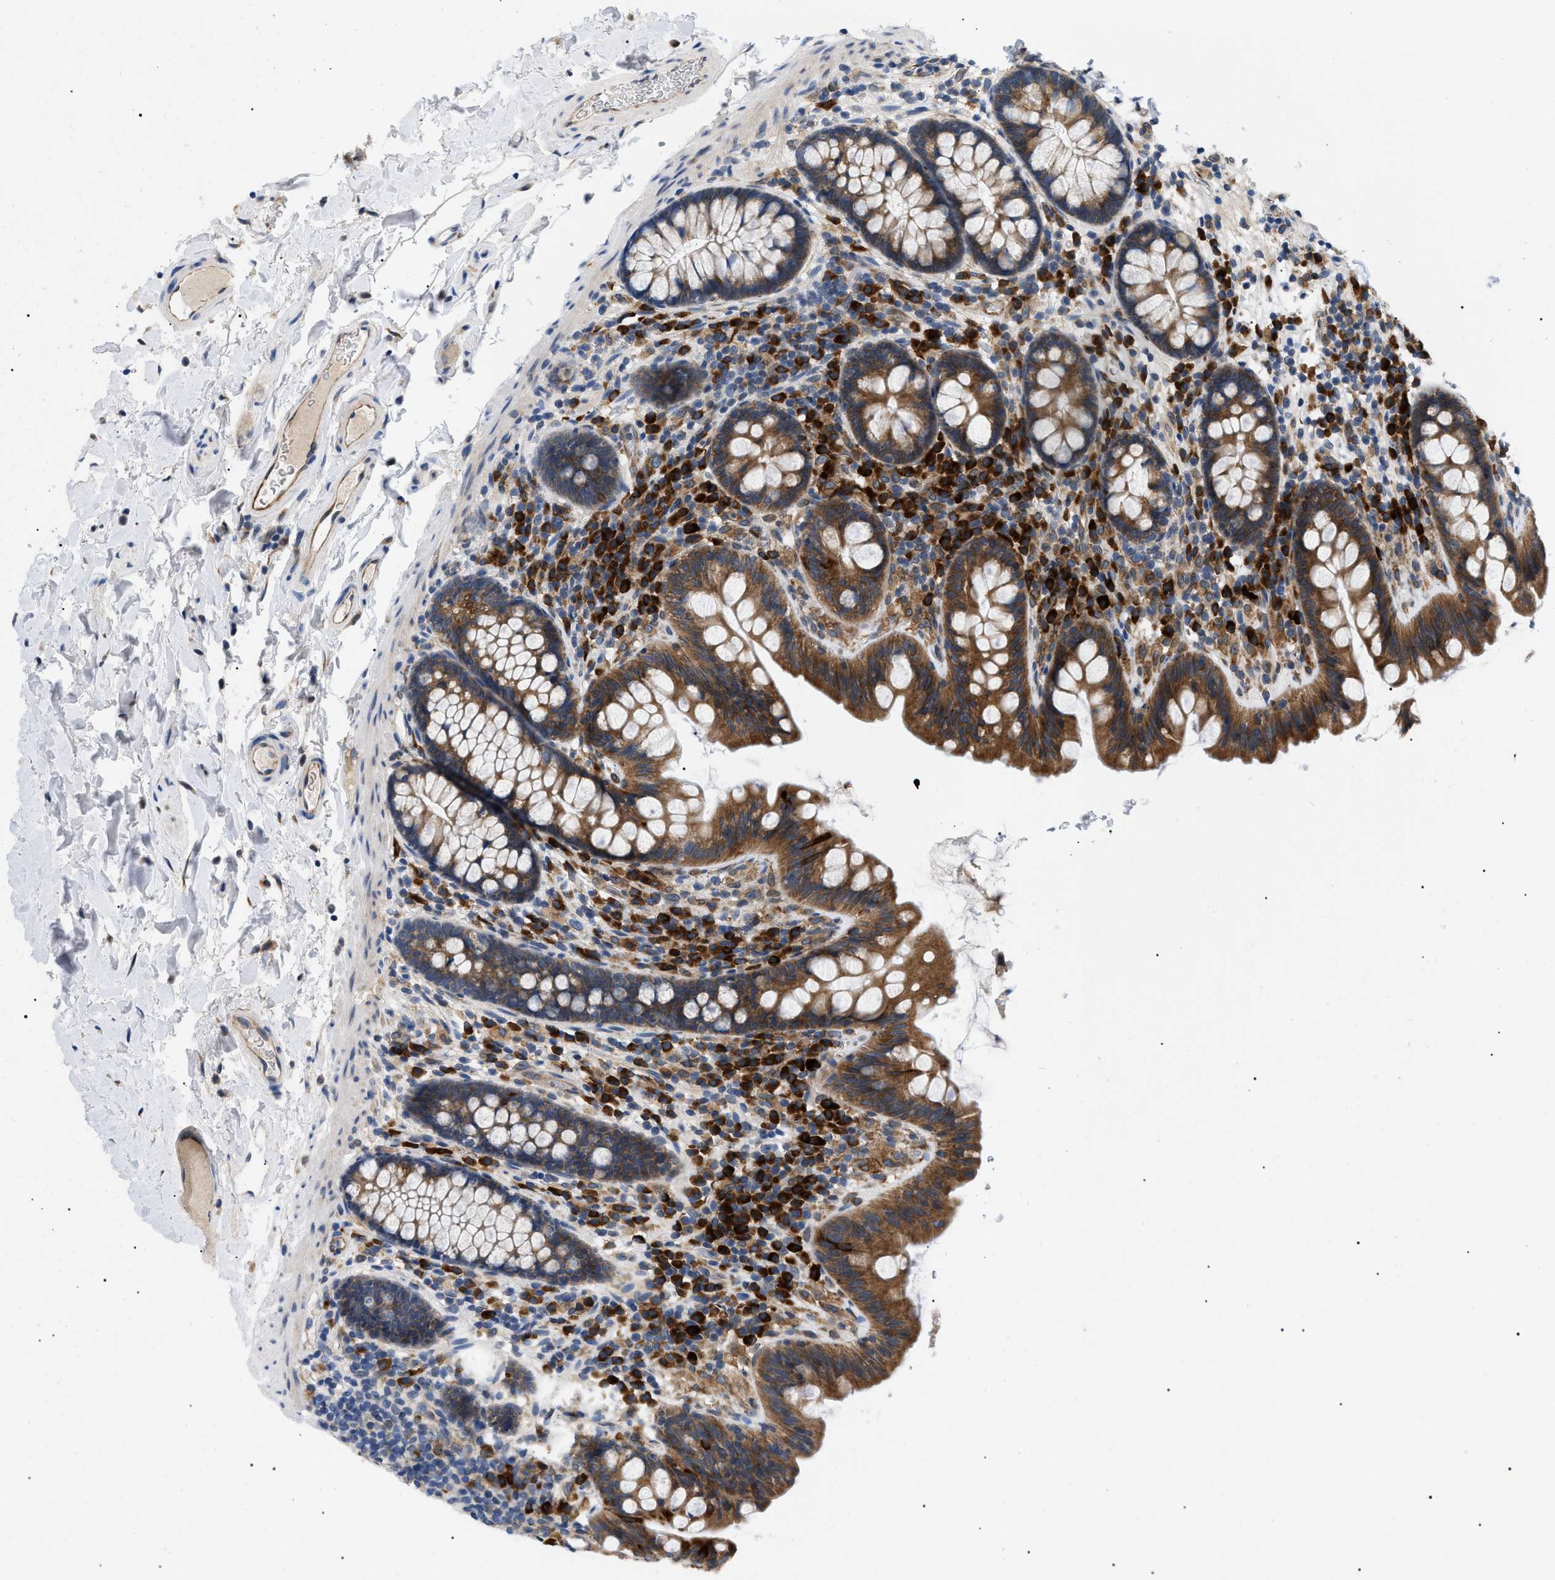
{"staining": {"intensity": "weak", "quantity": ">75%", "location": "cytoplasmic/membranous"}, "tissue": "colon", "cell_type": "Endothelial cells", "image_type": "normal", "snomed": [{"axis": "morphology", "description": "Normal tissue, NOS"}, {"axis": "topography", "description": "Colon"}], "caption": "Immunohistochemistry (IHC) of benign human colon displays low levels of weak cytoplasmic/membranous expression in approximately >75% of endothelial cells. The staining was performed using DAB to visualize the protein expression in brown, while the nuclei were stained in blue with hematoxylin (Magnification: 20x).", "gene": "DERL1", "patient": {"sex": "female", "age": 80}}